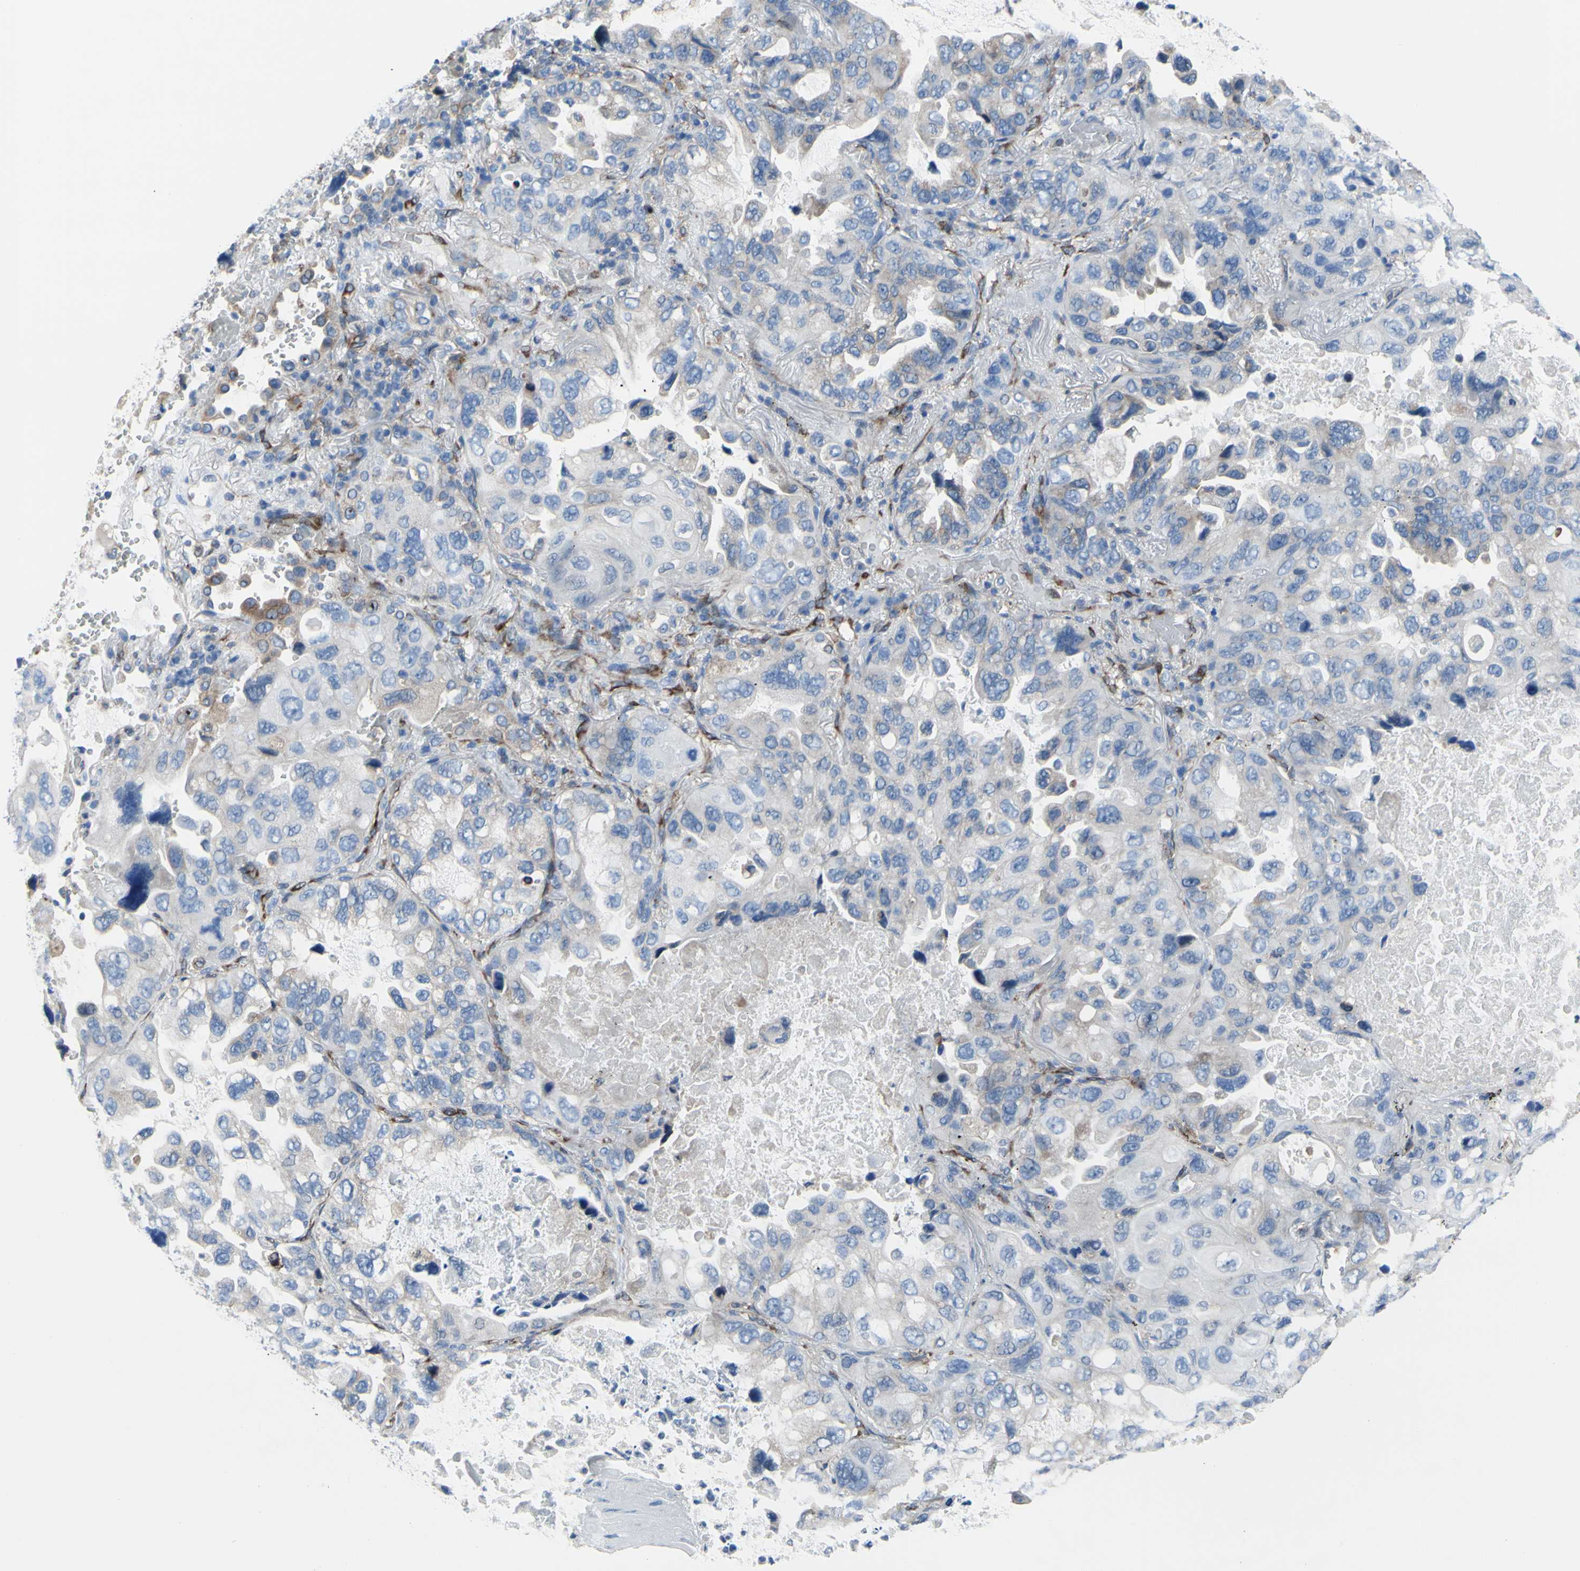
{"staining": {"intensity": "negative", "quantity": "none", "location": "none"}, "tissue": "lung cancer", "cell_type": "Tumor cells", "image_type": "cancer", "snomed": [{"axis": "morphology", "description": "Squamous cell carcinoma, NOS"}, {"axis": "topography", "description": "Lung"}], "caption": "This is a micrograph of IHC staining of lung cancer (squamous cell carcinoma), which shows no expression in tumor cells.", "gene": "MGST2", "patient": {"sex": "female", "age": 73}}